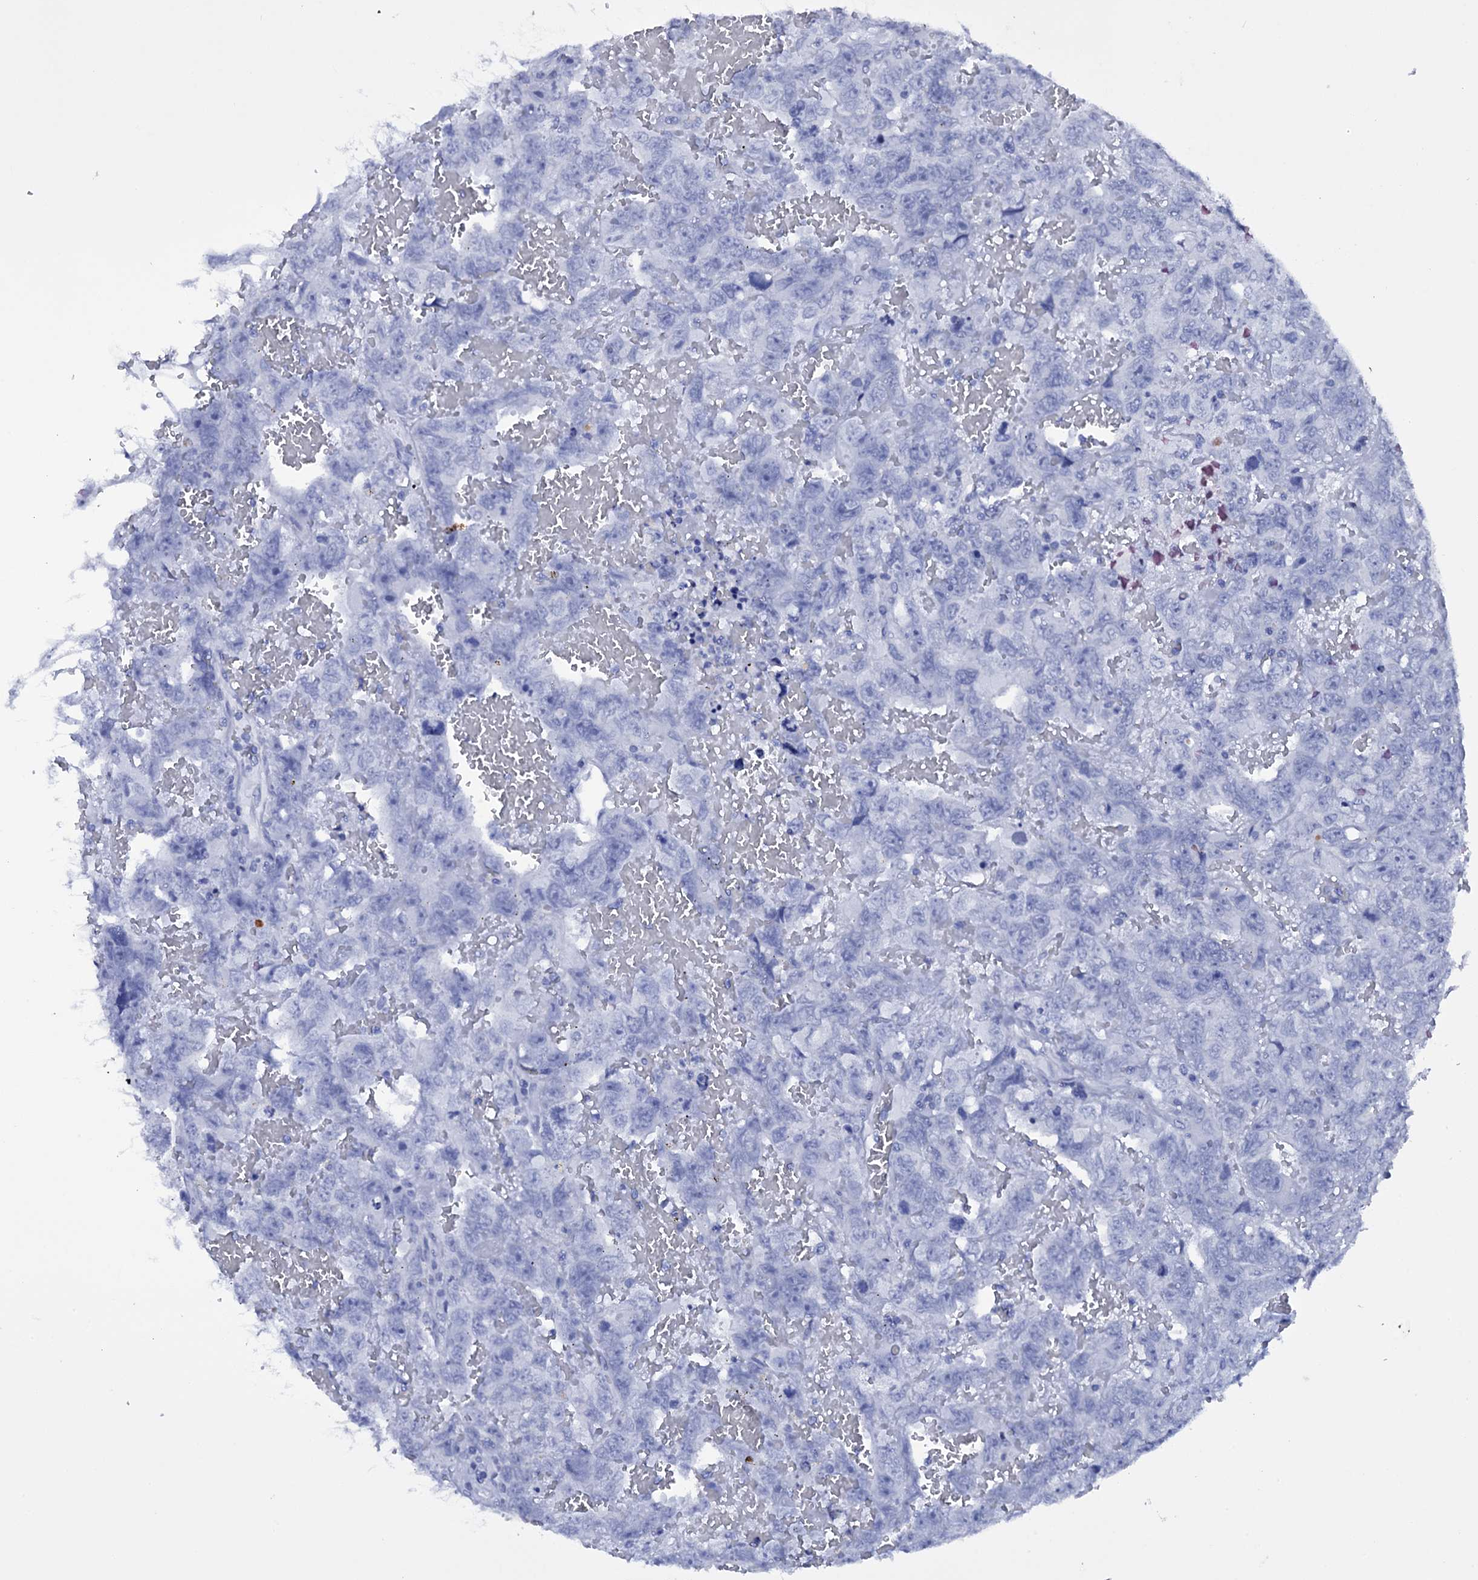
{"staining": {"intensity": "negative", "quantity": "none", "location": "none"}, "tissue": "testis cancer", "cell_type": "Tumor cells", "image_type": "cancer", "snomed": [{"axis": "morphology", "description": "Carcinoma, Embryonal, NOS"}, {"axis": "topography", "description": "Testis"}], "caption": "A micrograph of testis embryonal carcinoma stained for a protein reveals no brown staining in tumor cells. Brightfield microscopy of IHC stained with DAB (brown) and hematoxylin (blue), captured at high magnification.", "gene": "ITPRID2", "patient": {"sex": "male", "age": 45}}